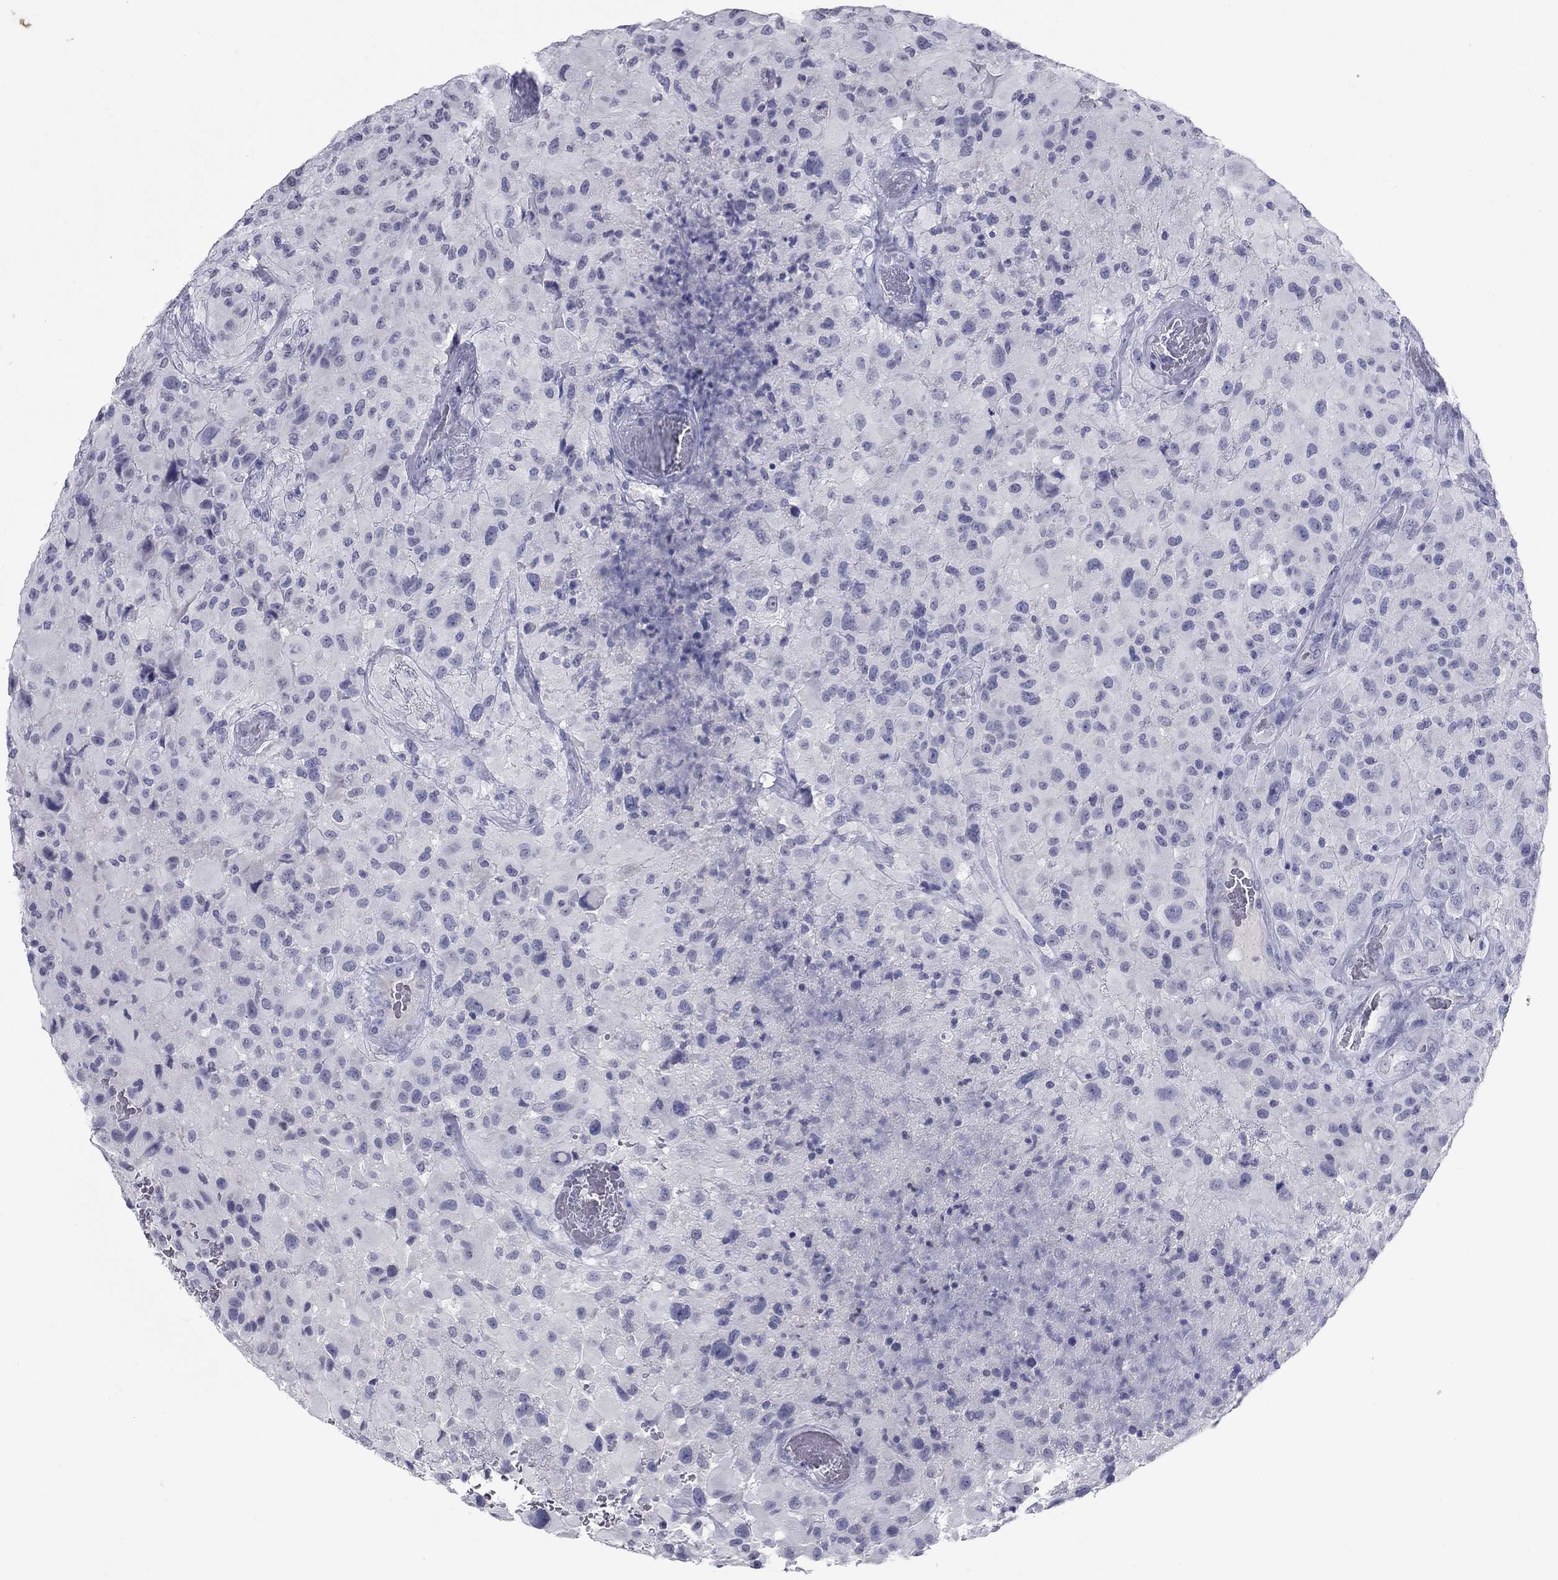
{"staining": {"intensity": "negative", "quantity": "none", "location": "none"}, "tissue": "glioma", "cell_type": "Tumor cells", "image_type": "cancer", "snomed": [{"axis": "morphology", "description": "Glioma, malignant, High grade"}, {"axis": "topography", "description": "Cerebral cortex"}], "caption": "There is no significant expression in tumor cells of malignant high-grade glioma.", "gene": "KRT75", "patient": {"sex": "male", "age": 35}}